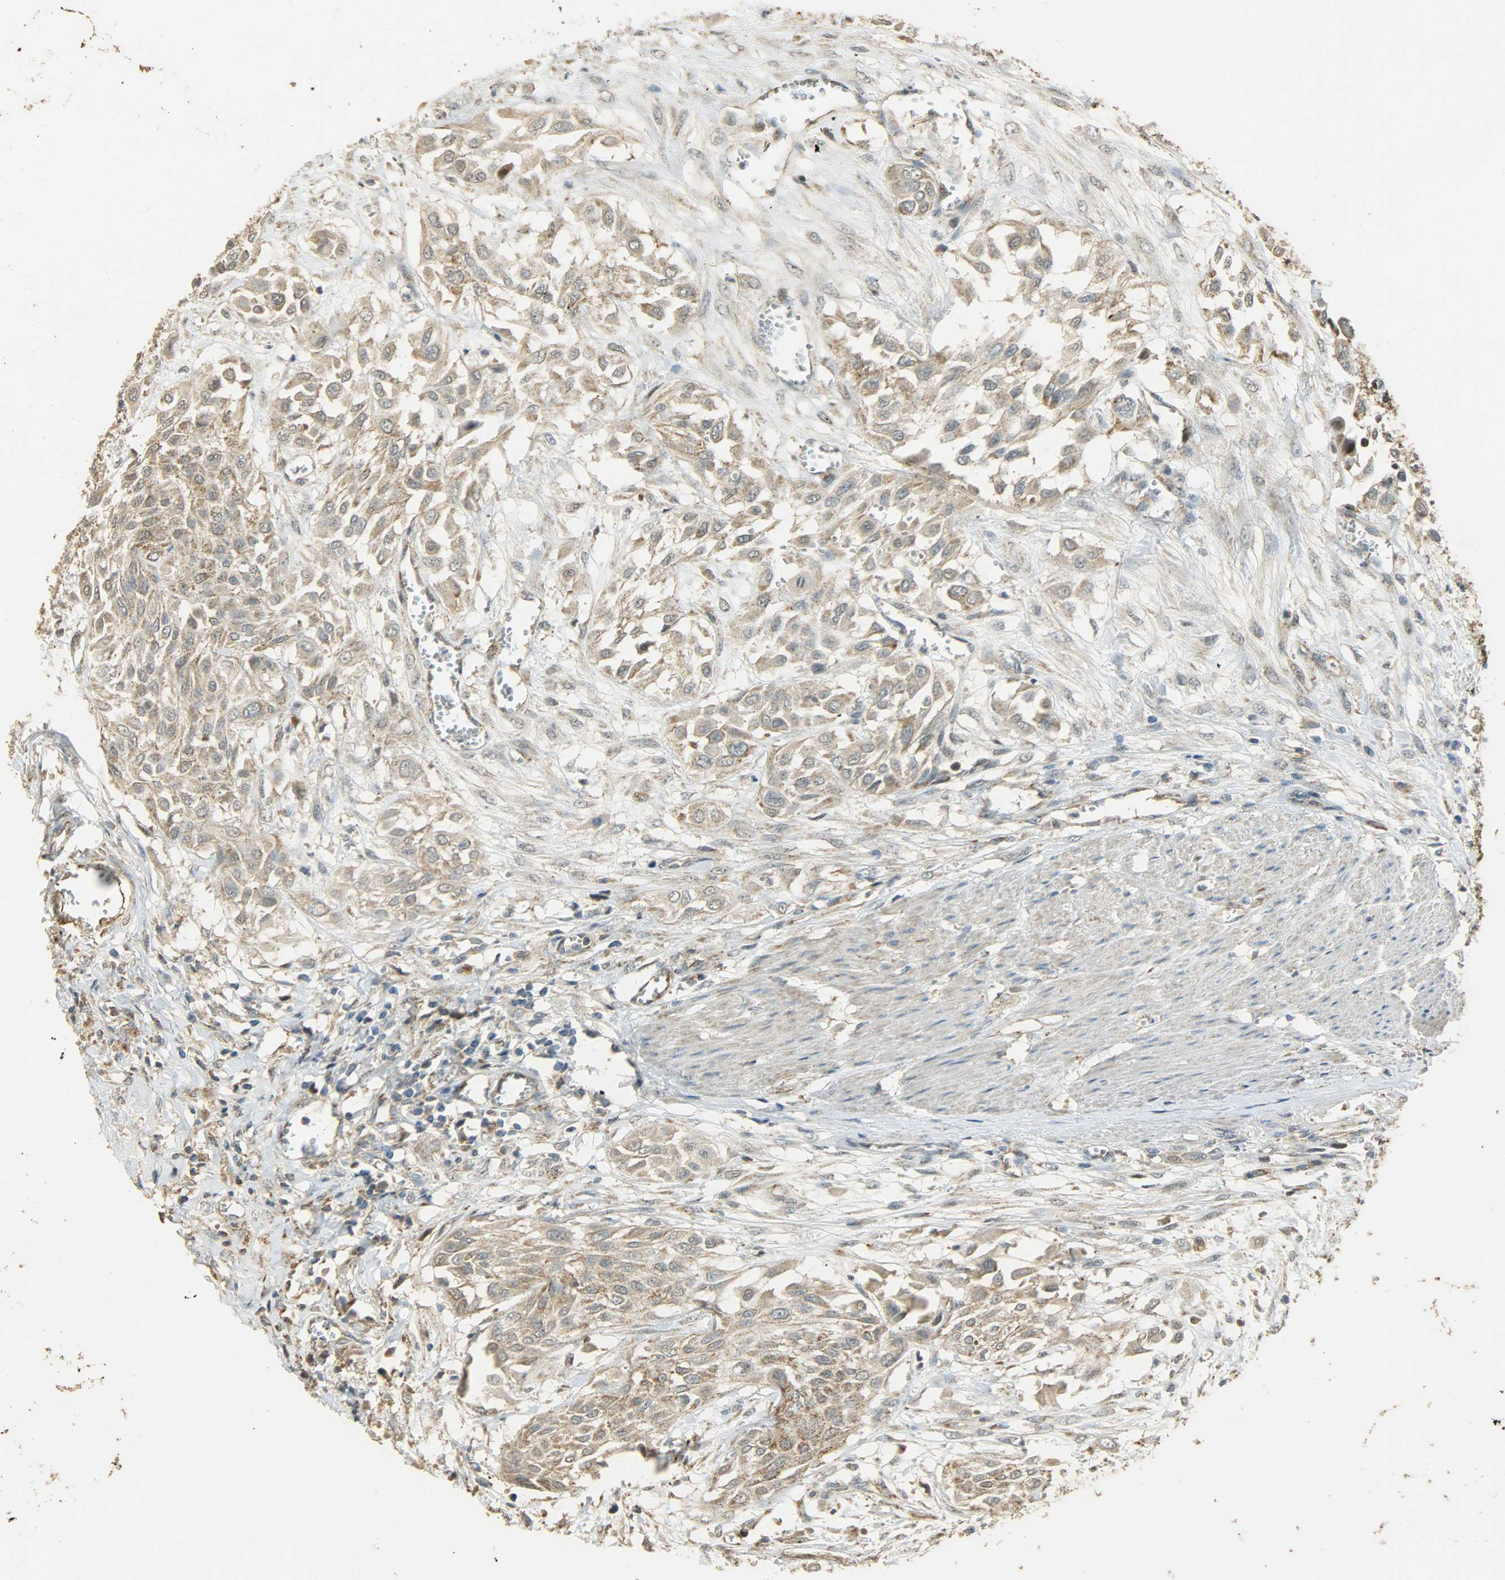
{"staining": {"intensity": "weak", "quantity": ">75%", "location": "cytoplasmic/membranous"}, "tissue": "urothelial cancer", "cell_type": "Tumor cells", "image_type": "cancer", "snomed": [{"axis": "morphology", "description": "Urothelial carcinoma, High grade"}, {"axis": "topography", "description": "Urinary bladder"}], "caption": "This is an image of IHC staining of high-grade urothelial carcinoma, which shows weak staining in the cytoplasmic/membranous of tumor cells.", "gene": "HDHD5", "patient": {"sex": "male", "age": 57}}